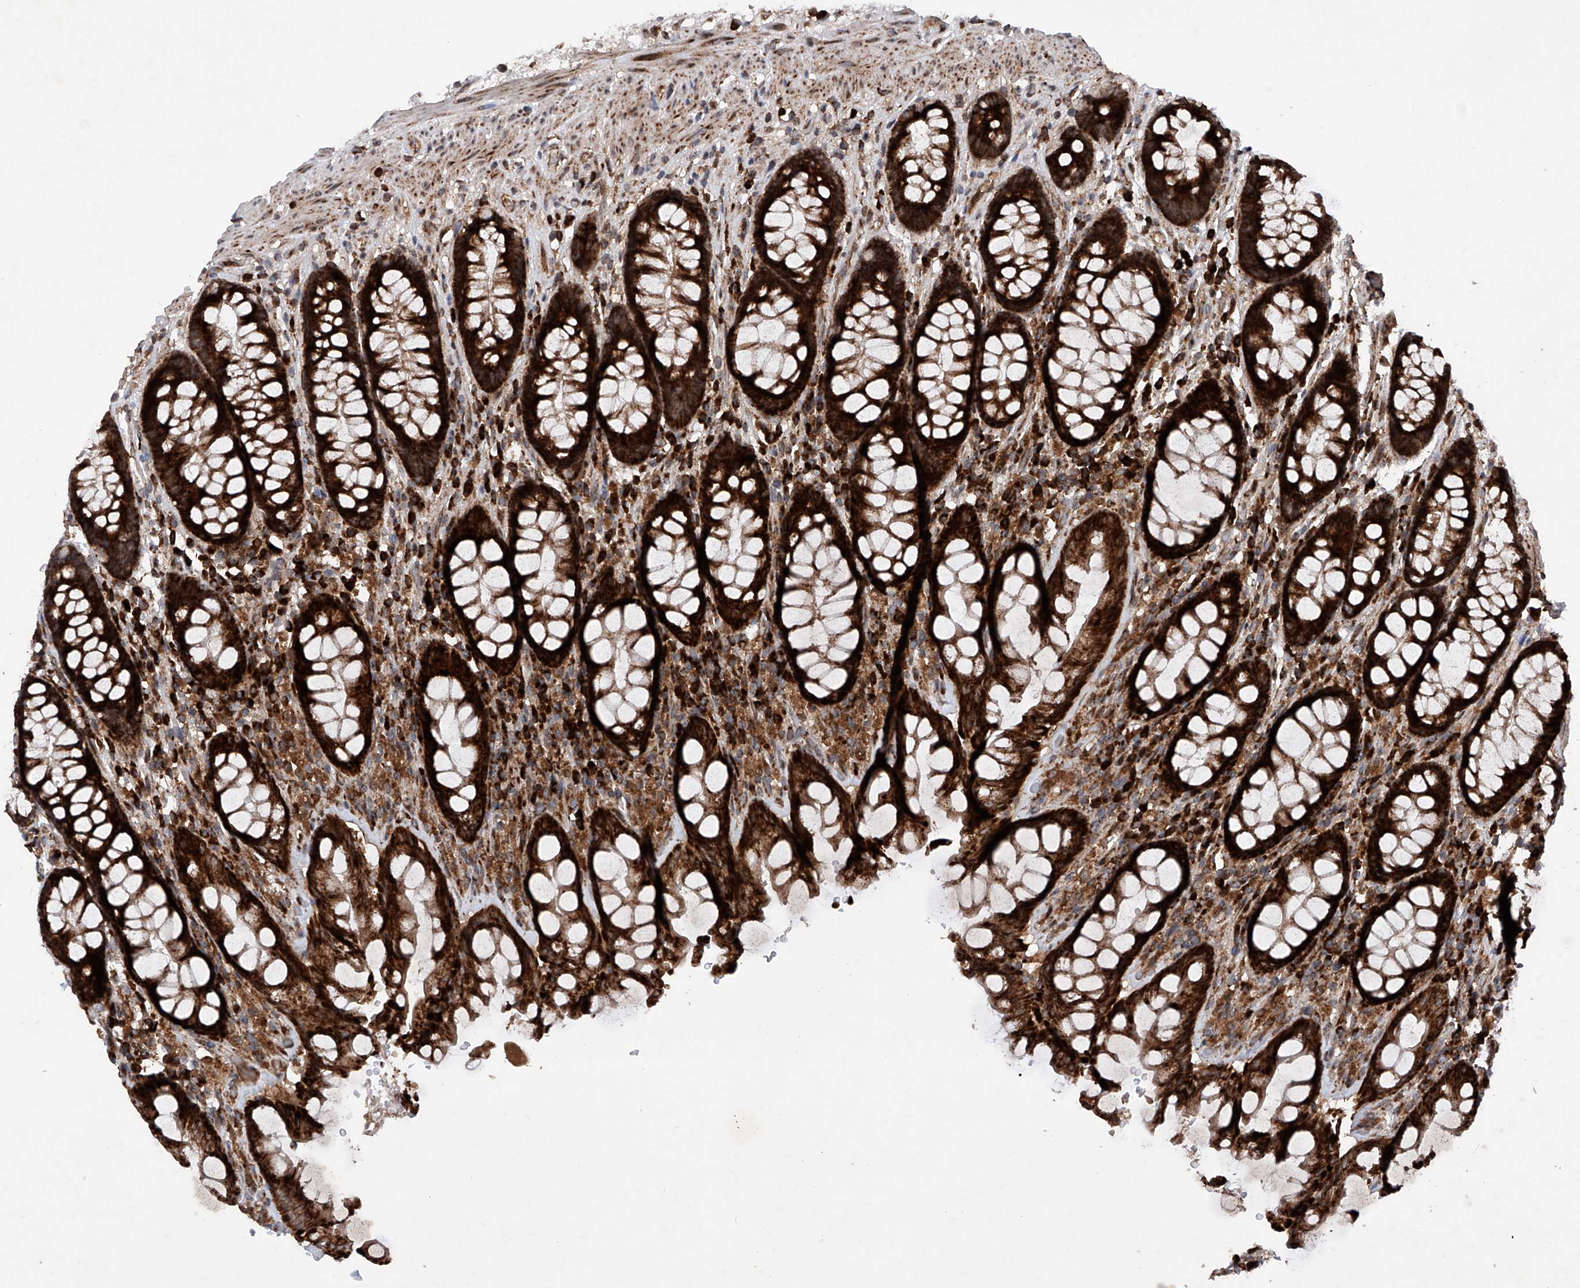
{"staining": {"intensity": "strong", "quantity": ">75%", "location": "cytoplasmic/membranous"}, "tissue": "rectum", "cell_type": "Glandular cells", "image_type": "normal", "snomed": [{"axis": "morphology", "description": "Normal tissue, NOS"}, {"axis": "topography", "description": "Rectum"}], "caption": "Protein staining of unremarkable rectum displays strong cytoplasmic/membranous positivity in approximately >75% of glandular cells.", "gene": "DAD1", "patient": {"sex": "male", "age": 64}}